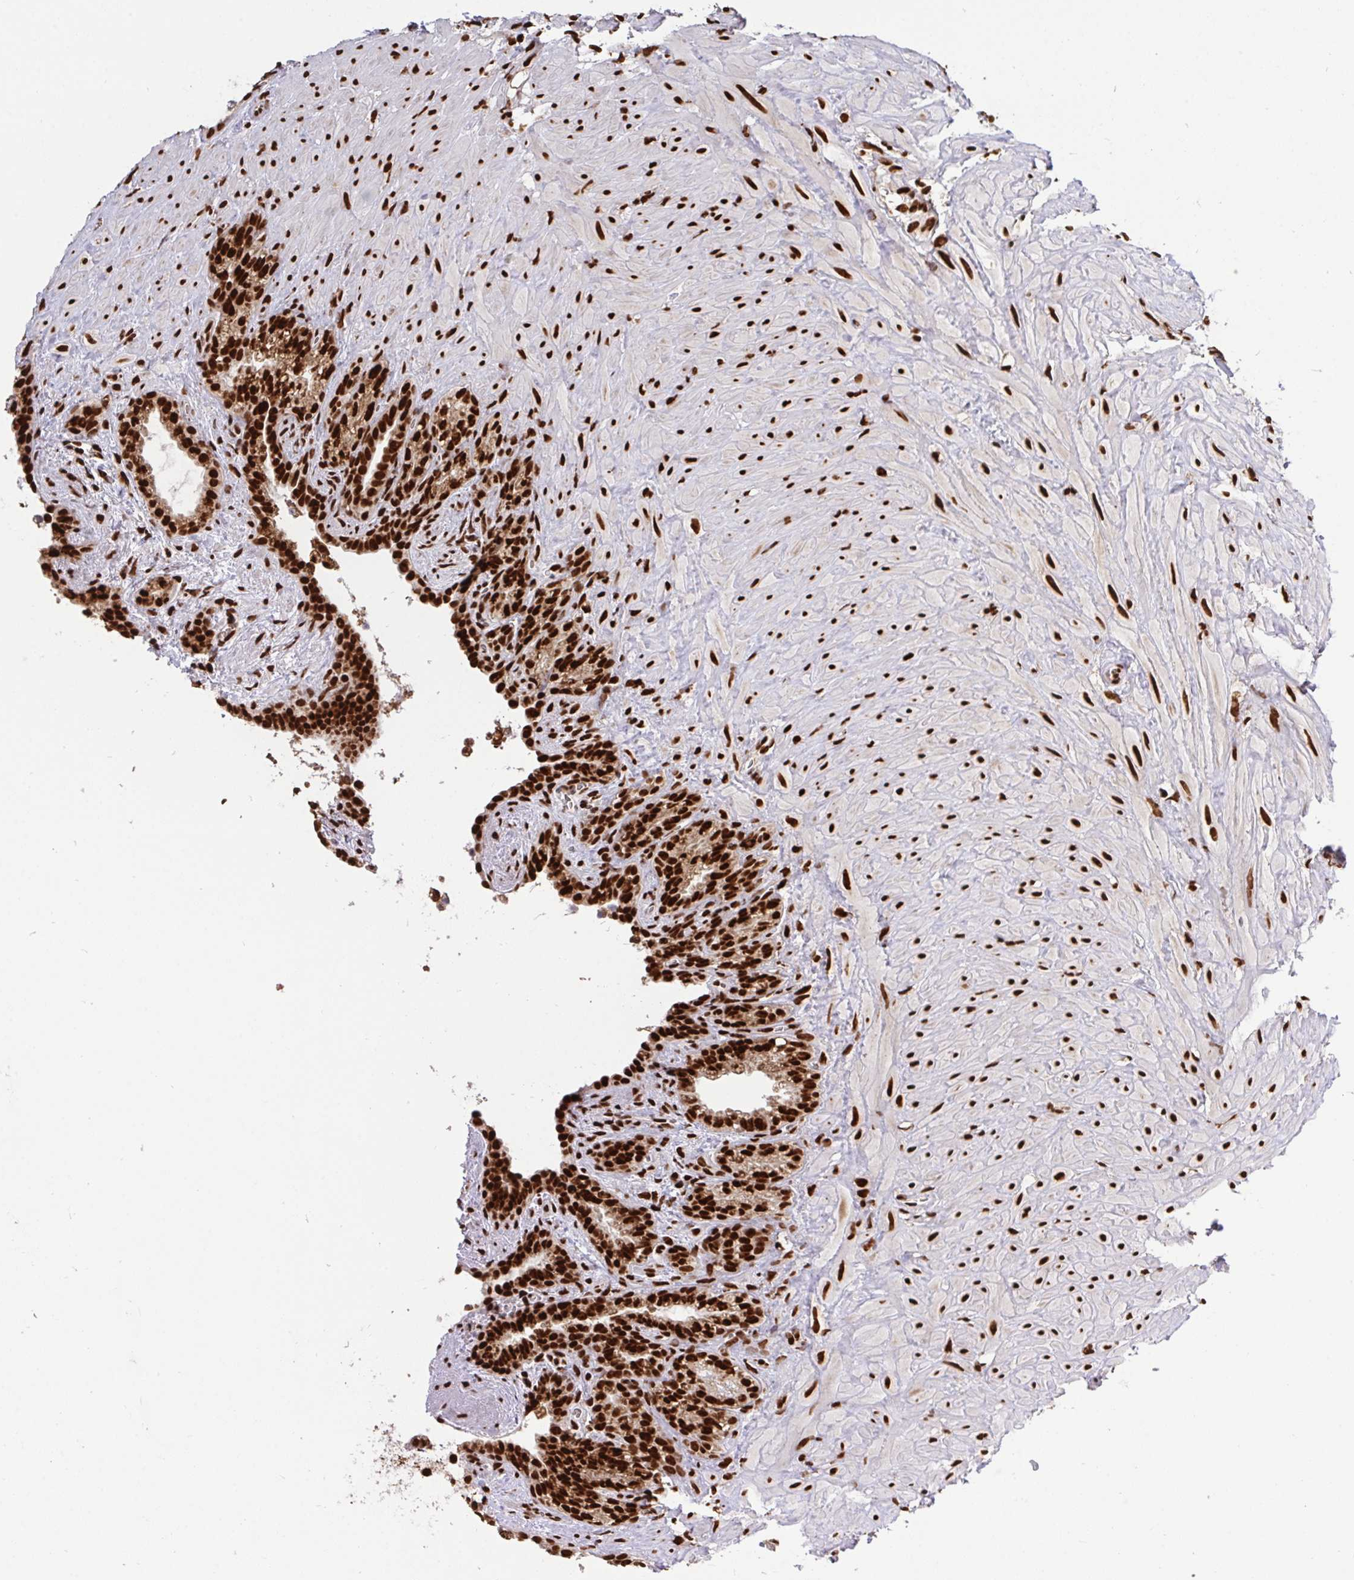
{"staining": {"intensity": "strong", "quantity": ">75%", "location": "nuclear"}, "tissue": "seminal vesicle", "cell_type": "Glandular cells", "image_type": "normal", "snomed": [{"axis": "morphology", "description": "Normal tissue, NOS"}, {"axis": "topography", "description": "Seminal veicle"}], "caption": "Approximately >75% of glandular cells in benign human seminal vesicle exhibit strong nuclear protein expression as visualized by brown immunohistochemical staining.", "gene": "ENSG00000268083", "patient": {"sex": "male", "age": 76}}